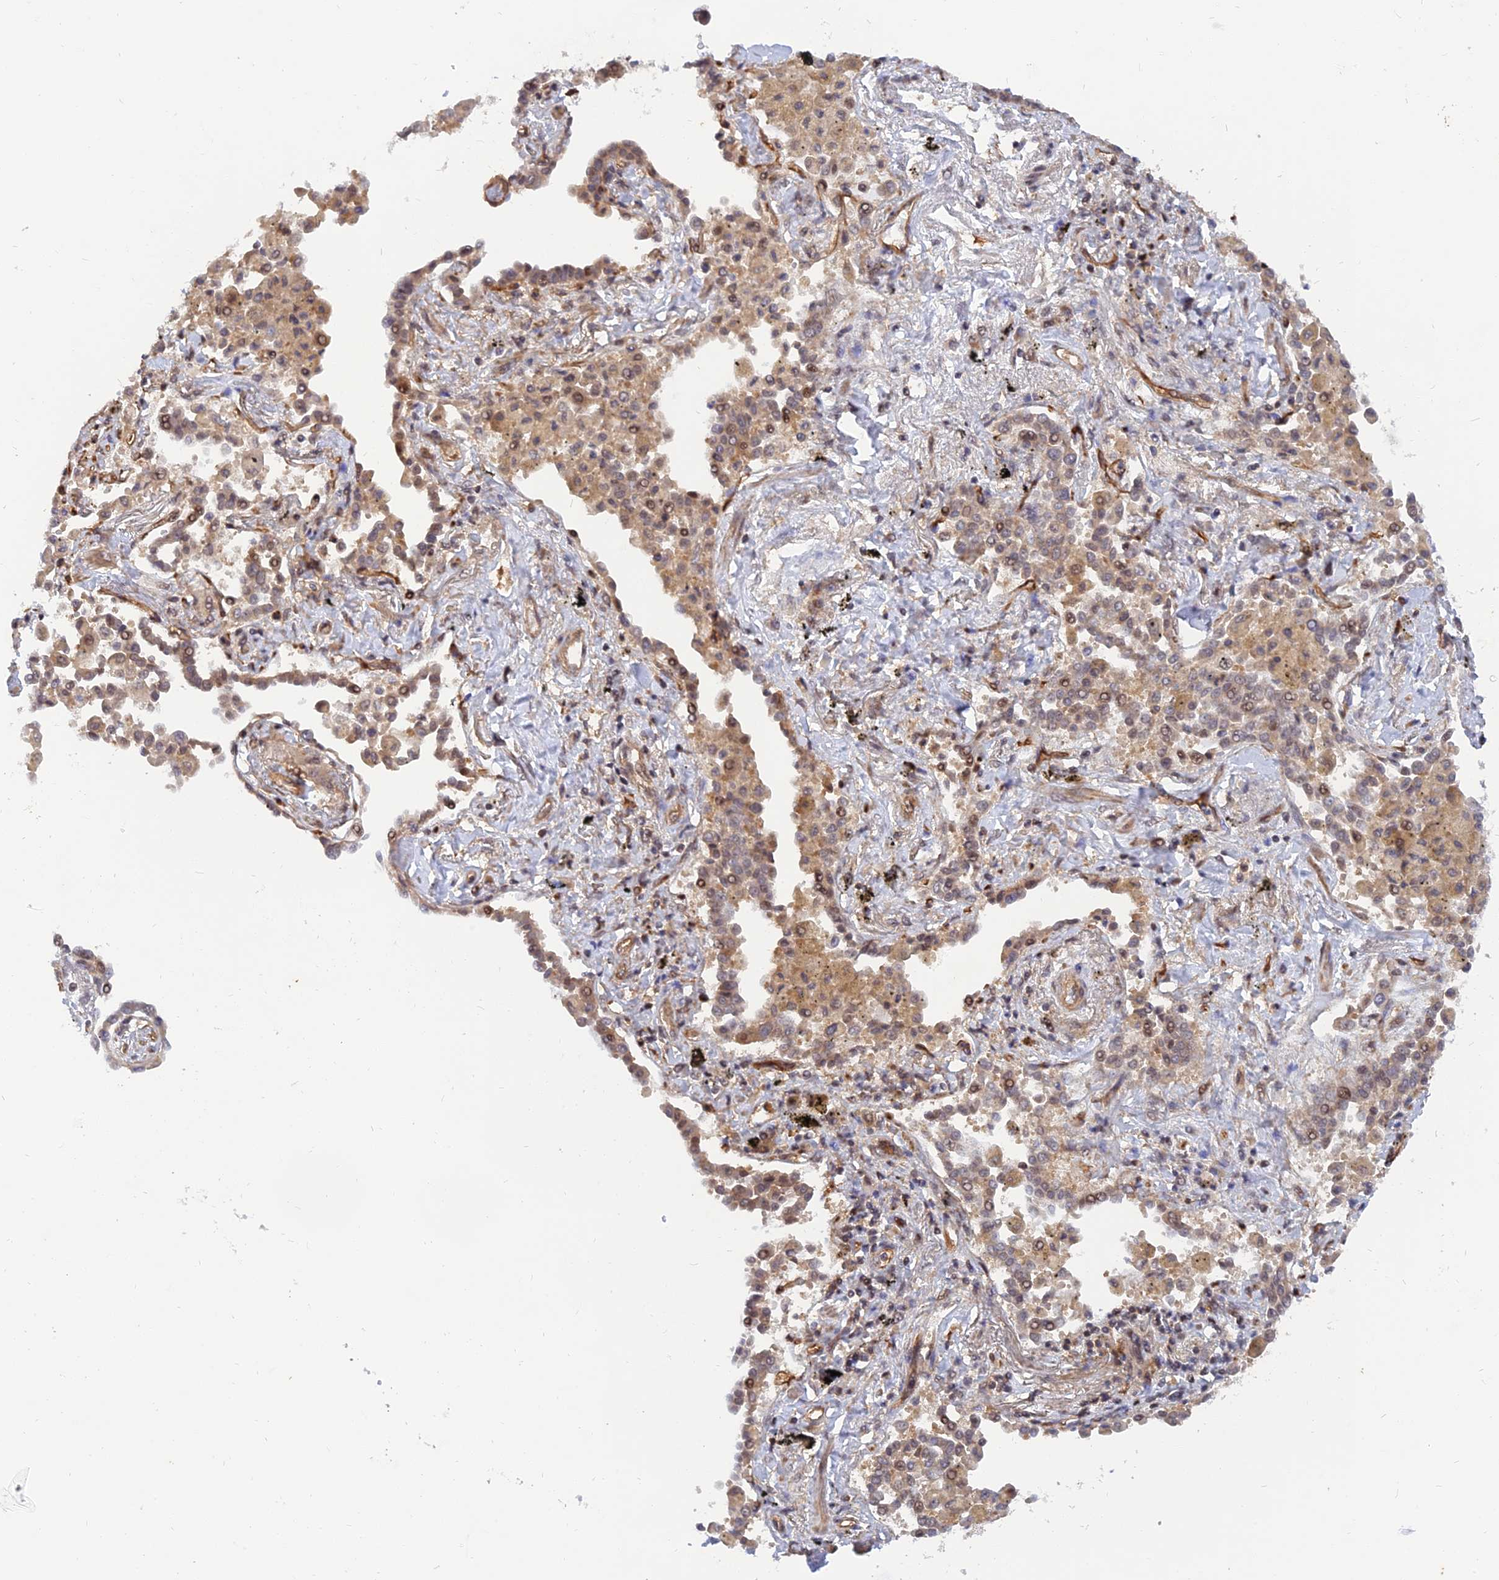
{"staining": {"intensity": "weak", "quantity": ">75%", "location": "cytoplasmic/membranous"}, "tissue": "lung cancer", "cell_type": "Tumor cells", "image_type": "cancer", "snomed": [{"axis": "morphology", "description": "Adenocarcinoma, NOS"}, {"axis": "topography", "description": "Lung"}], "caption": "Human lung cancer stained with a brown dye demonstrates weak cytoplasmic/membranous positive expression in about >75% of tumor cells.", "gene": "WDR41", "patient": {"sex": "male", "age": 67}}